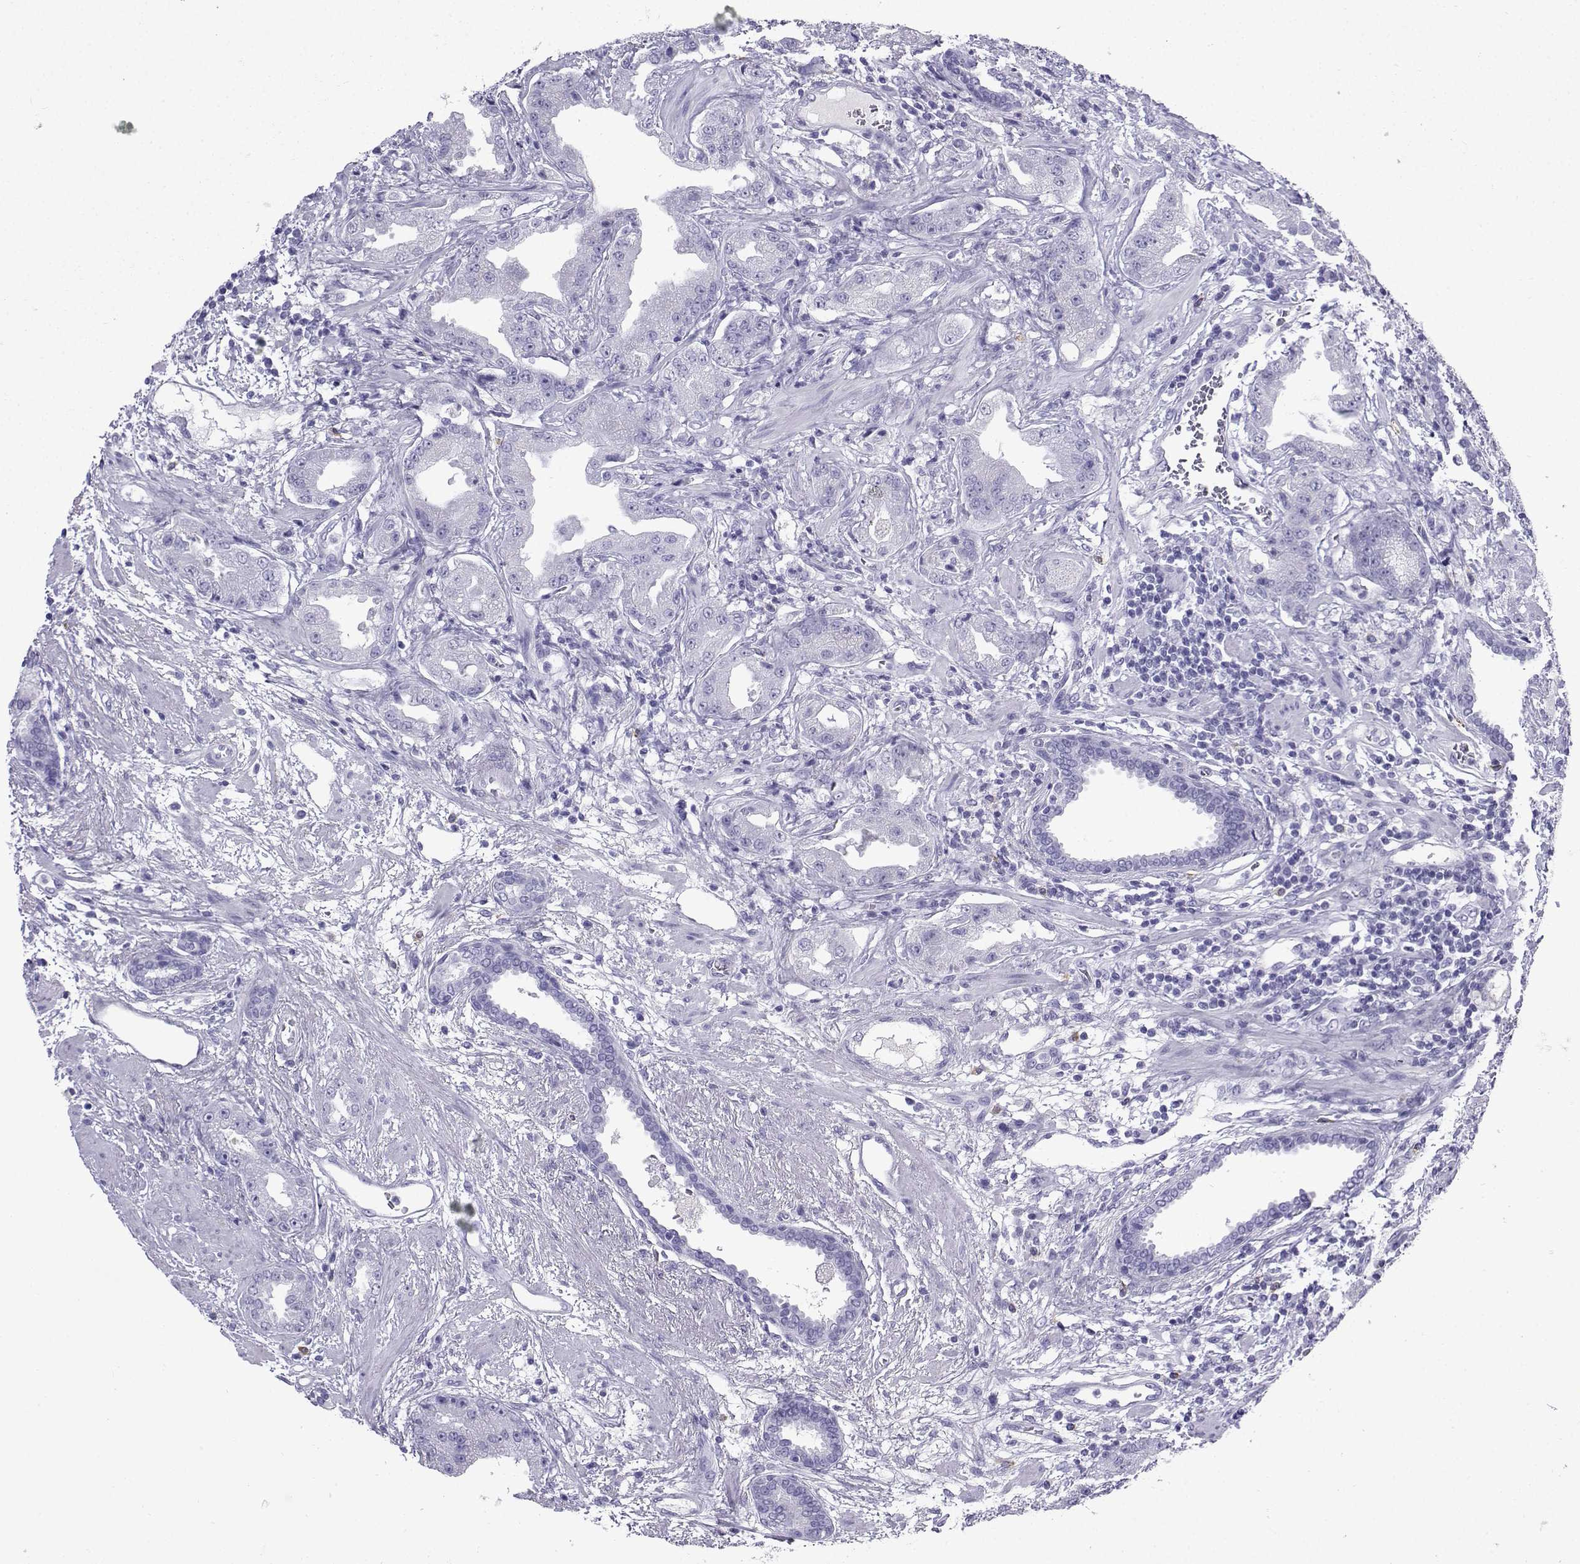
{"staining": {"intensity": "negative", "quantity": "none", "location": "none"}, "tissue": "prostate cancer", "cell_type": "Tumor cells", "image_type": "cancer", "snomed": [{"axis": "morphology", "description": "Adenocarcinoma, Low grade"}, {"axis": "topography", "description": "Prostate"}], "caption": "This is an IHC histopathology image of prostate cancer. There is no positivity in tumor cells.", "gene": "SLC18A2", "patient": {"sex": "male", "age": 62}}